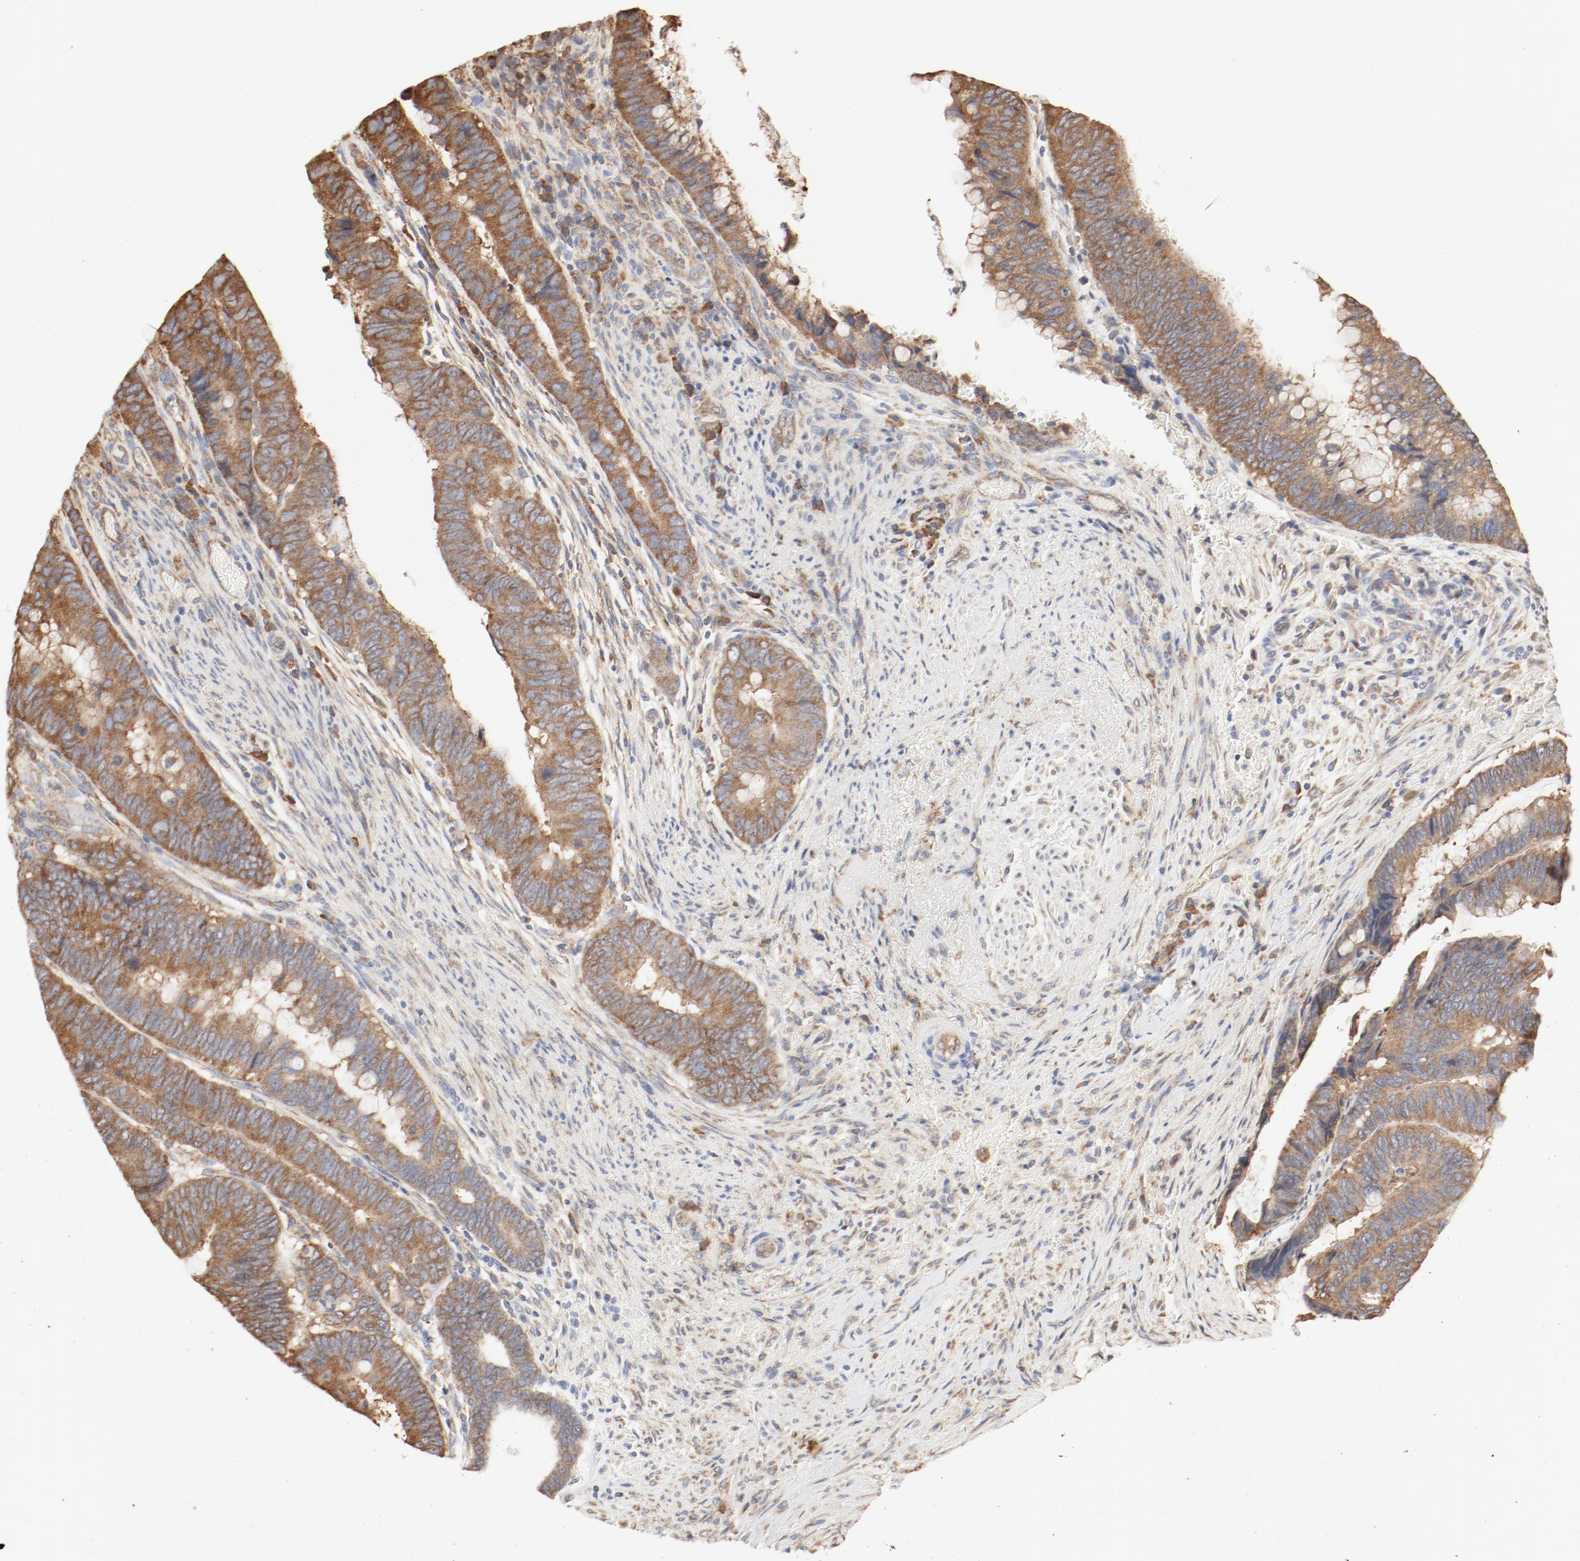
{"staining": {"intensity": "moderate", "quantity": ">75%", "location": "cytoplasmic/membranous"}, "tissue": "colorectal cancer", "cell_type": "Tumor cells", "image_type": "cancer", "snomed": [{"axis": "morphology", "description": "Normal tissue, NOS"}, {"axis": "morphology", "description": "Adenocarcinoma, NOS"}, {"axis": "topography", "description": "Rectum"}], "caption": "Immunohistochemical staining of adenocarcinoma (colorectal) displays moderate cytoplasmic/membranous protein expression in approximately >75% of tumor cells.", "gene": "RPS6", "patient": {"sex": "male", "age": 92}}